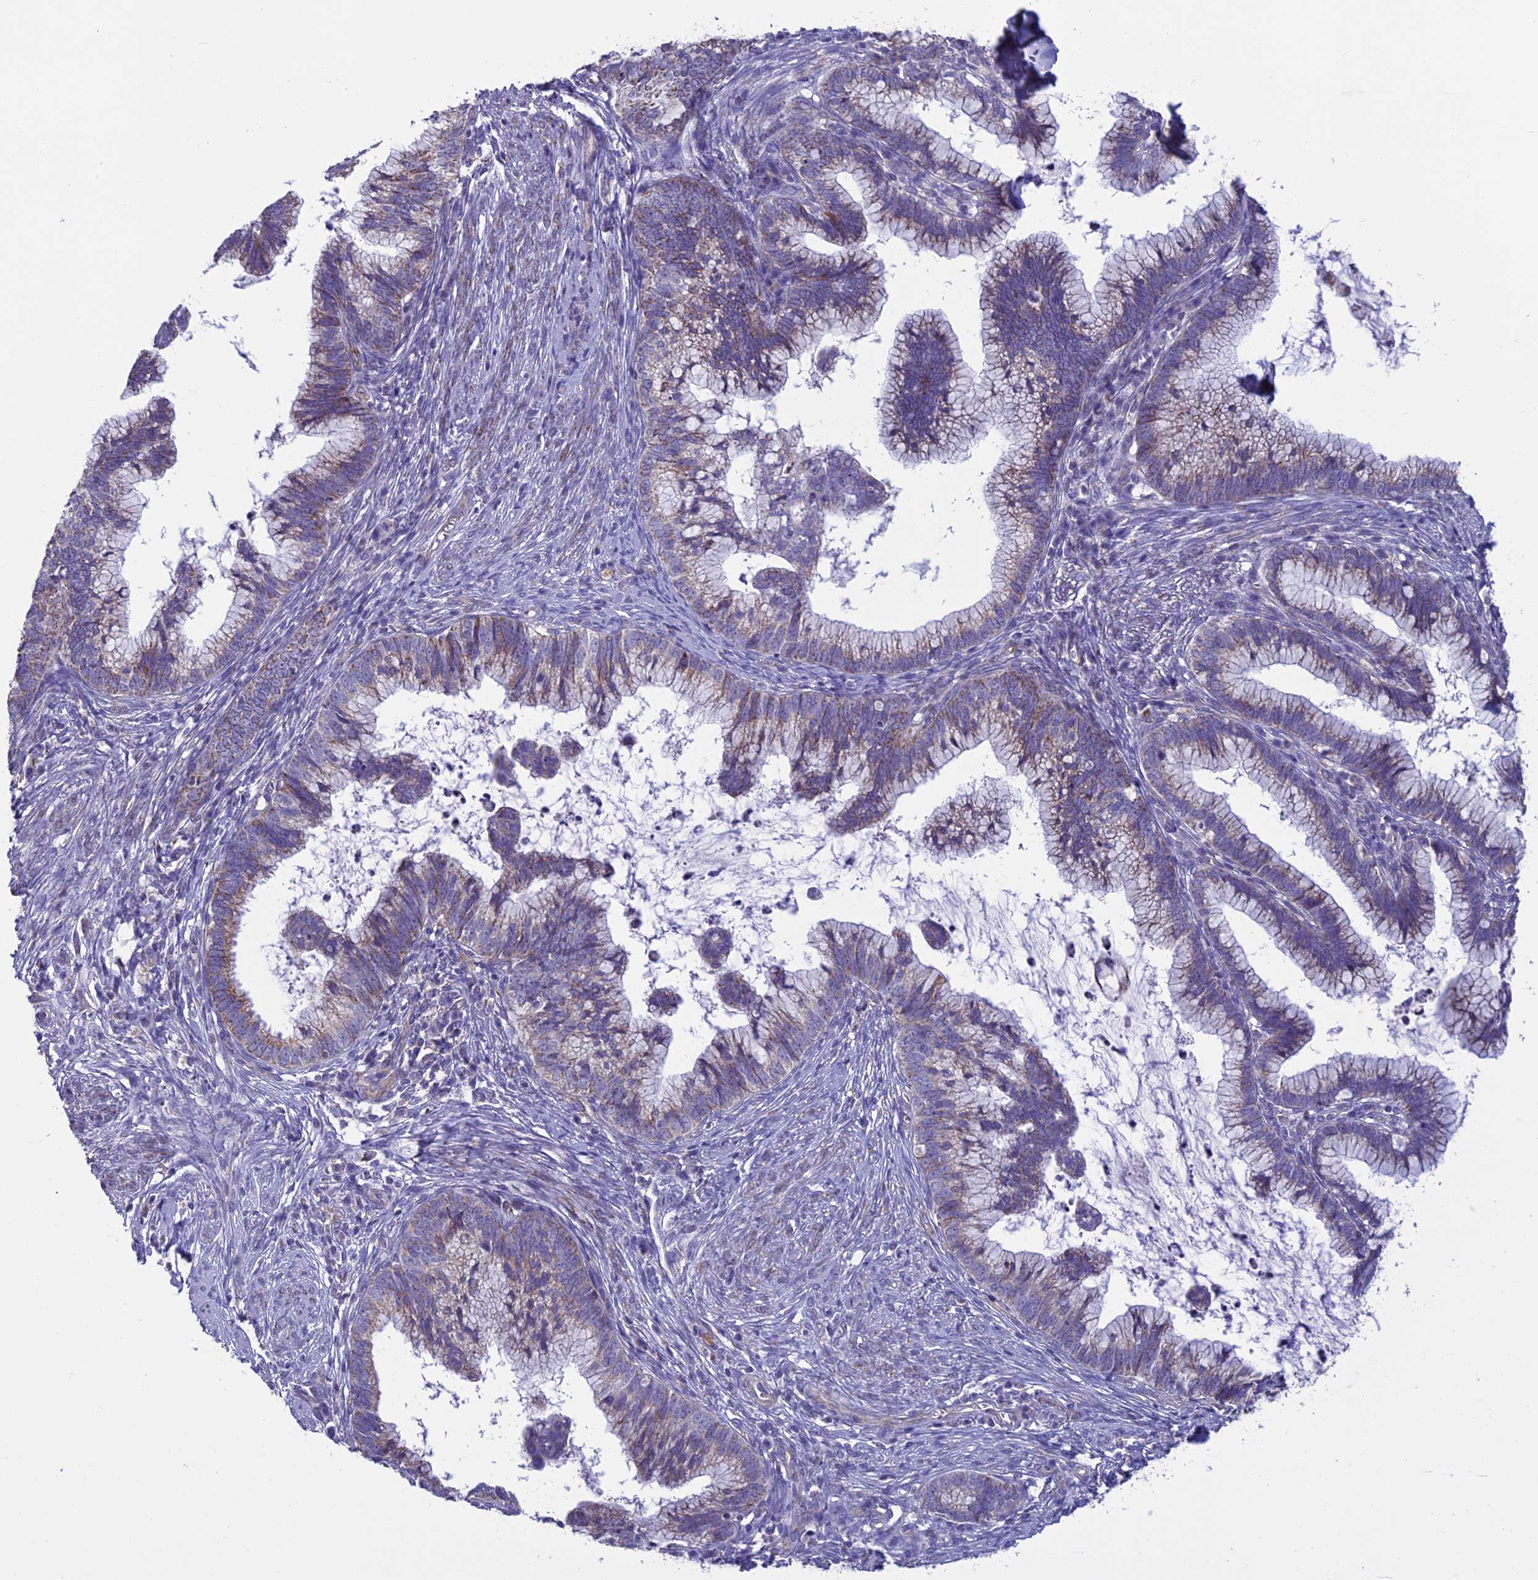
{"staining": {"intensity": "weak", "quantity": "25%-75%", "location": "cytoplasmic/membranous"}, "tissue": "cervical cancer", "cell_type": "Tumor cells", "image_type": "cancer", "snomed": [{"axis": "morphology", "description": "Adenocarcinoma, NOS"}, {"axis": "topography", "description": "Cervix"}], "caption": "A photomicrograph of cervical adenocarcinoma stained for a protein displays weak cytoplasmic/membranous brown staining in tumor cells. Using DAB (brown) and hematoxylin (blue) stains, captured at high magnification using brightfield microscopy.", "gene": "MFSD12", "patient": {"sex": "female", "age": 36}}